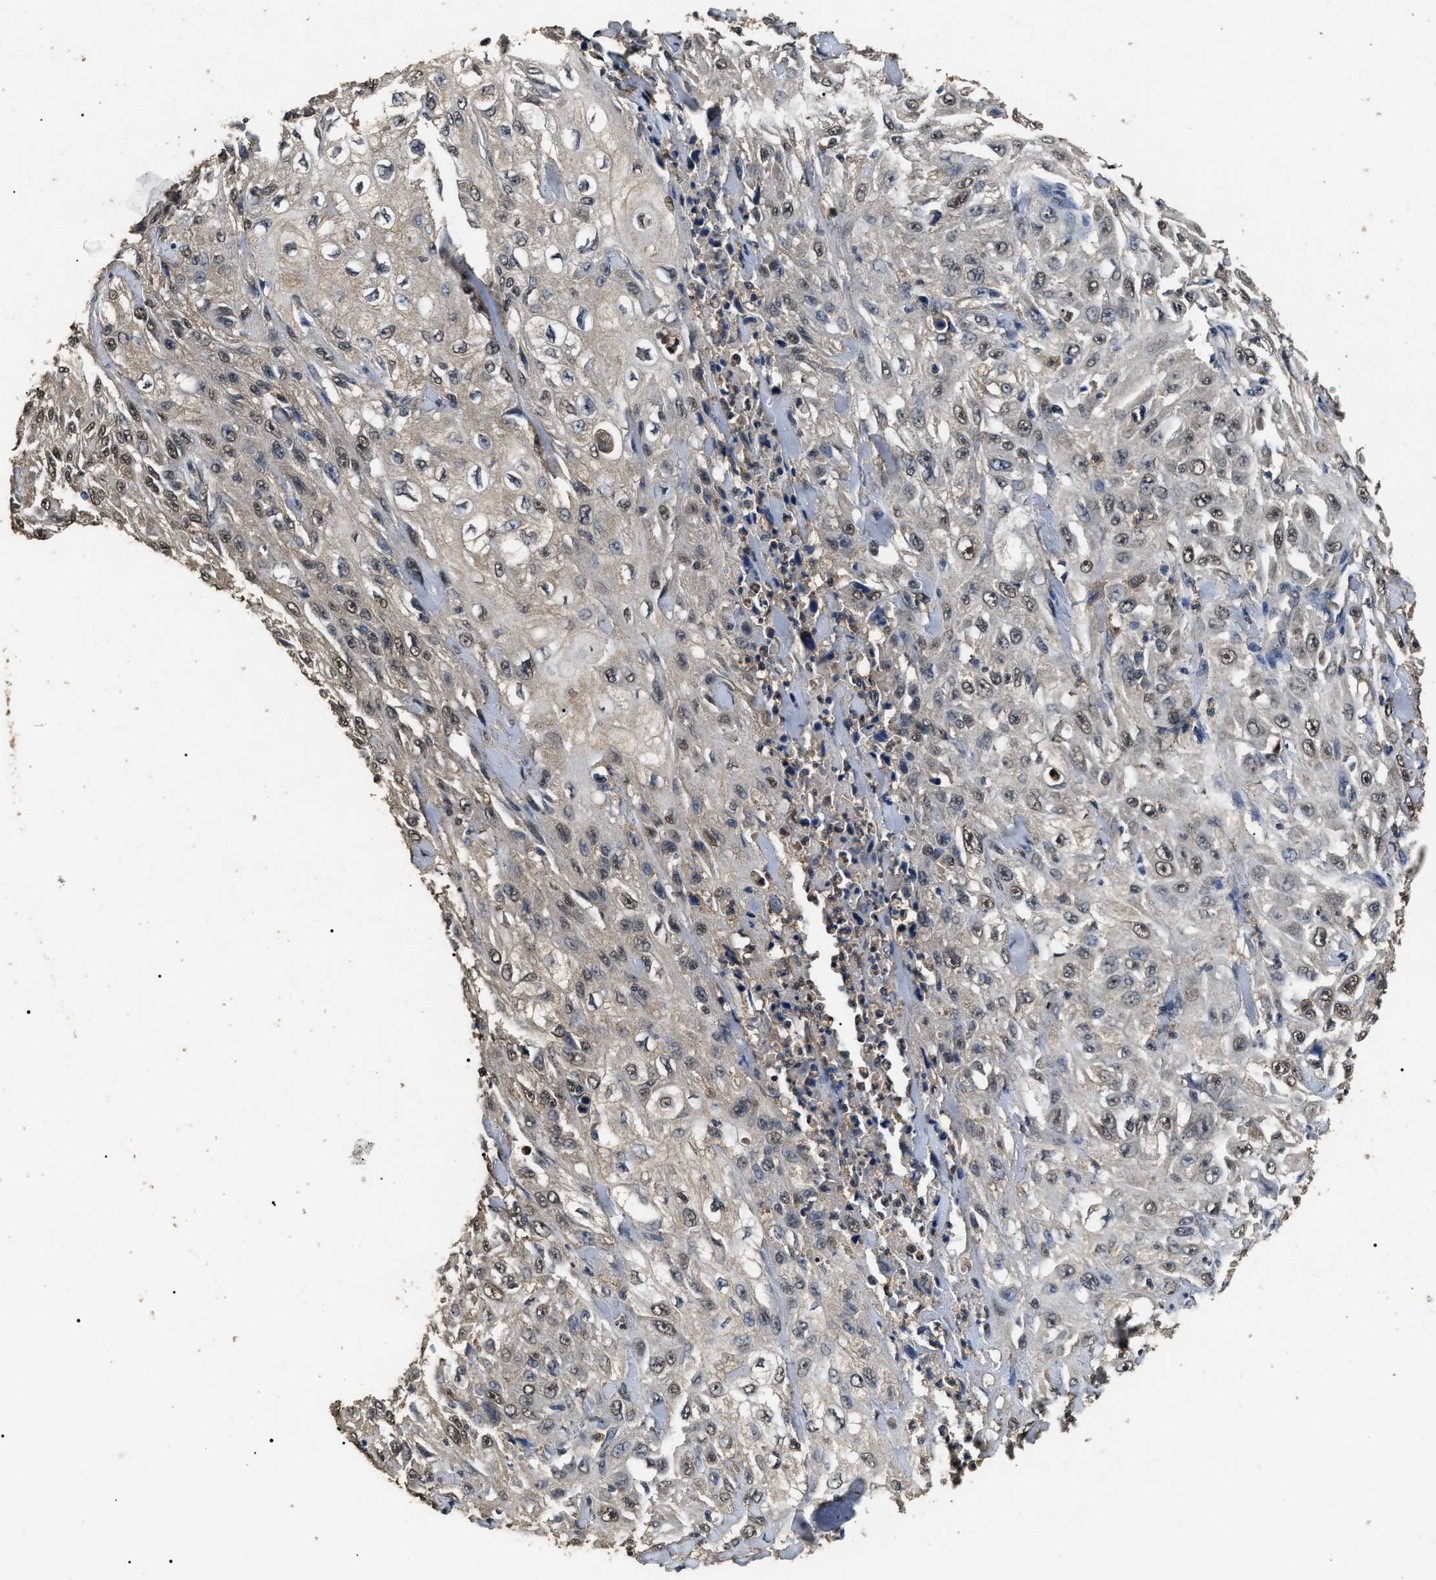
{"staining": {"intensity": "weak", "quantity": "25%-75%", "location": "nuclear"}, "tissue": "skin cancer", "cell_type": "Tumor cells", "image_type": "cancer", "snomed": [{"axis": "morphology", "description": "Squamous cell carcinoma, NOS"}, {"axis": "morphology", "description": "Squamous cell carcinoma, metastatic, NOS"}, {"axis": "topography", "description": "Skin"}, {"axis": "topography", "description": "Lymph node"}], "caption": "Squamous cell carcinoma (skin) stained for a protein (brown) demonstrates weak nuclear positive expression in about 25%-75% of tumor cells.", "gene": "PSMD8", "patient": {"sex": "male", "age": 75}}